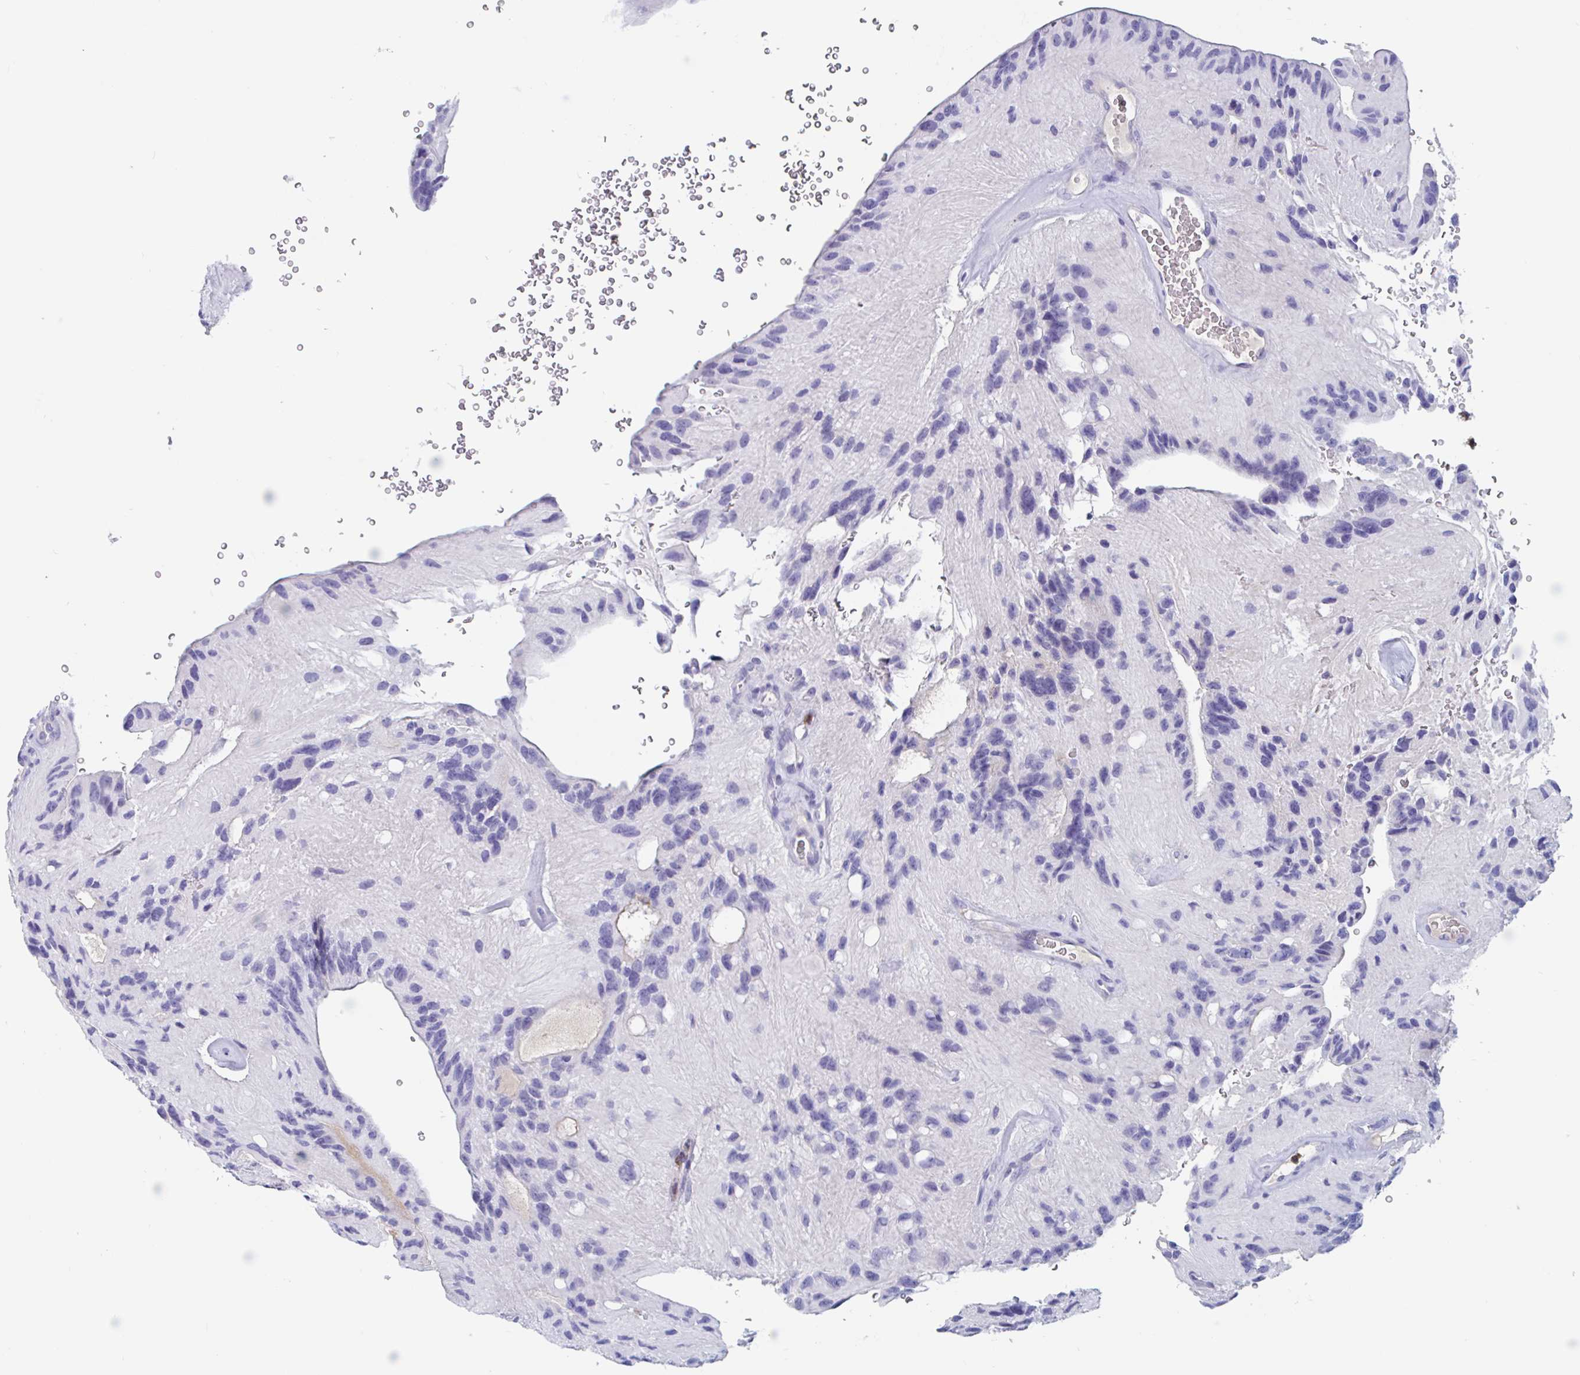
{"staining": {"intensity": "negative", "quantity": "none", "location": "none"}, "tissue": "glioma", "cell_type": "Tumor cells", "image_type": "cancer", "snomed": [{"axis": "morphology", "description": "Glioma, malignant, Low grade"}, {"axis": "topography", "description": "Brain"}], "caption": "Immunohistochemistry (IHC) image of neoplastic tissue: malignant low-grade glioma stained with DAB displays no significant protein staining in tumor cells.", "gene": "ZNHIT2", "patient": {"sex": "male", "age": 31}}